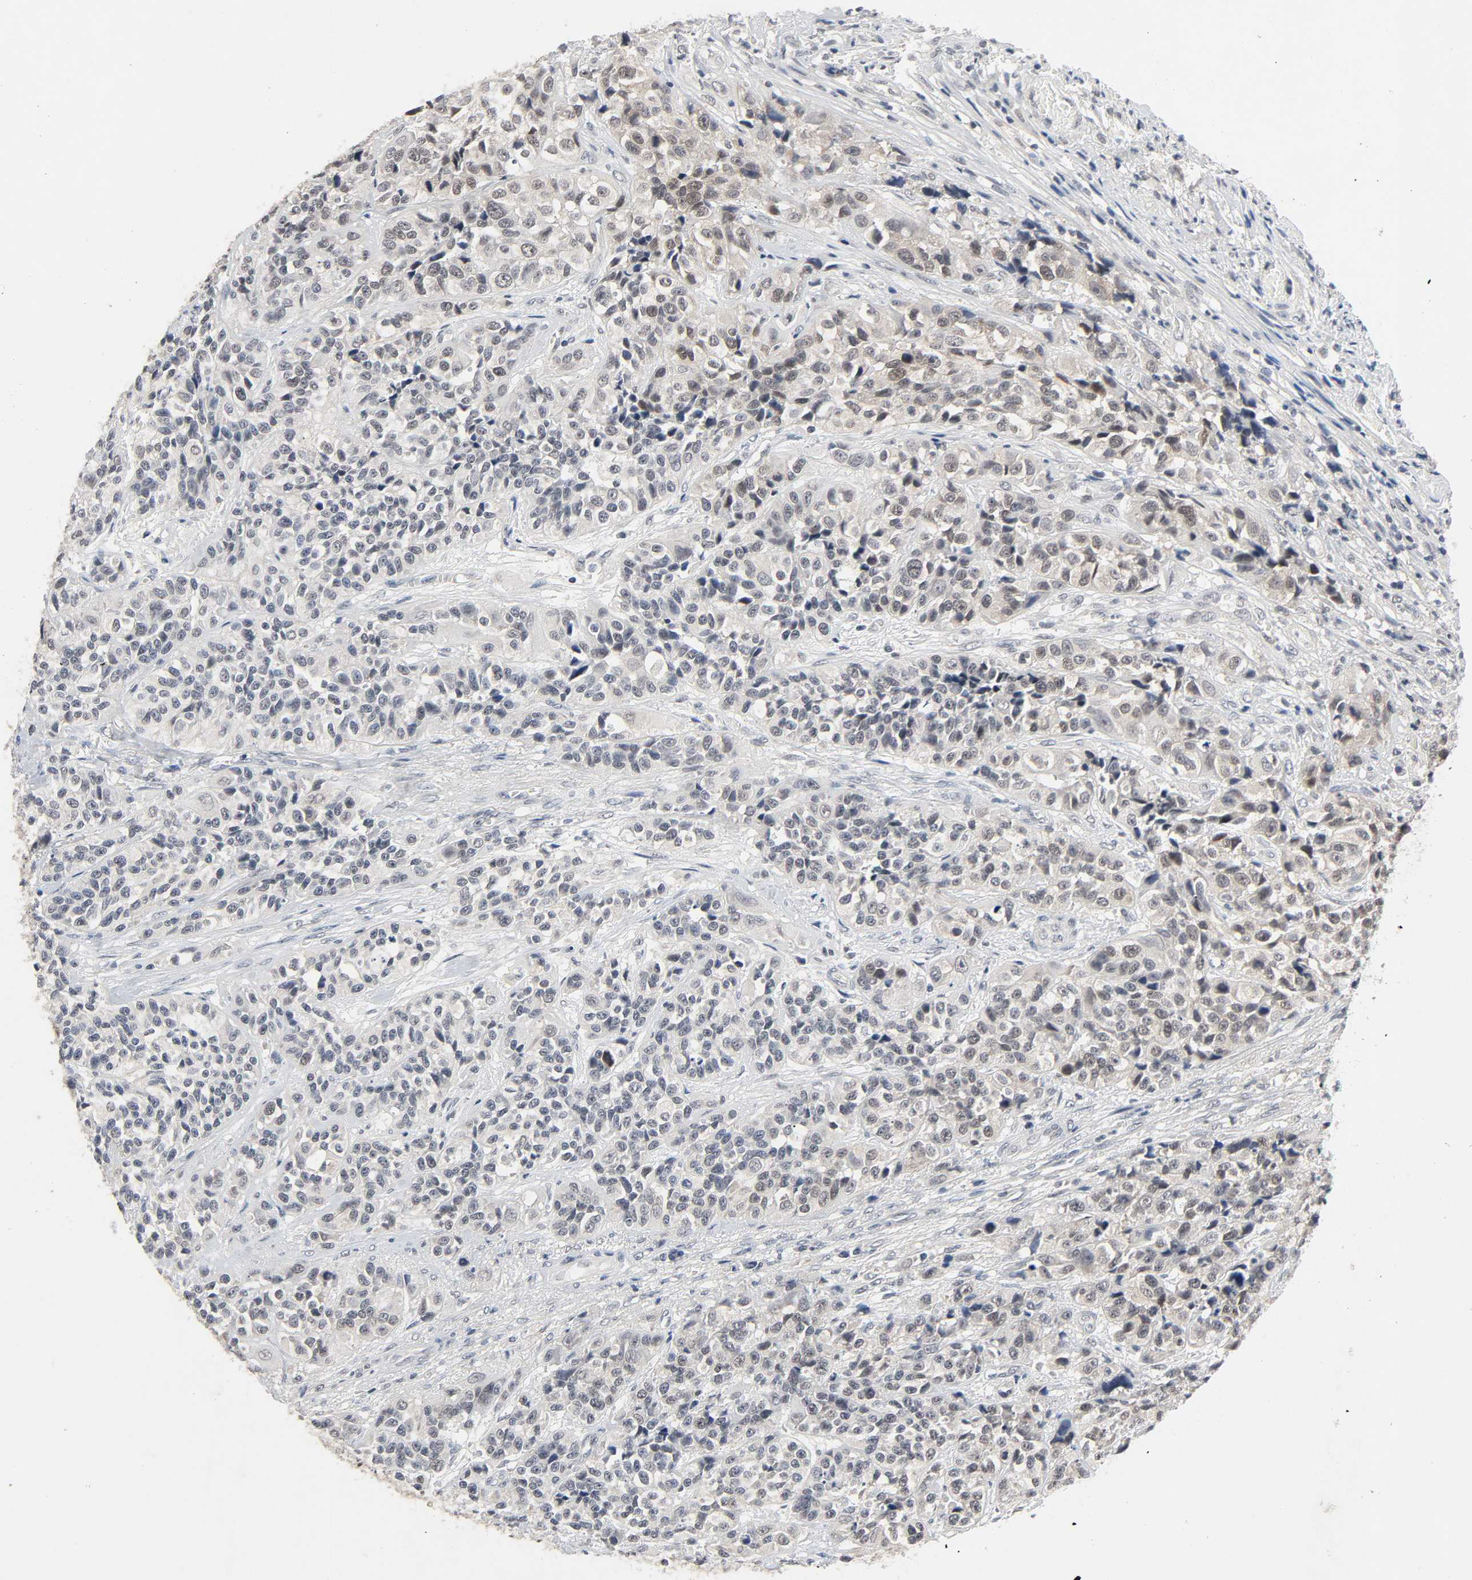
{"staining": {"intensity": "weak", "quantity": "<25%", "location": "cytoplasmic/membranous,nuclear"}, "tissue": "urothelial cancer", "cell_type": "Tumor cells", "image_type": "cancer", "snomed": [{"axis": "morphology", "description": "Urothelial carcinoma, High grade"}, {"axis": "topography", "description": "Urinary bladder"}], "caption": "IHC image of neoplastic tissue: urothelial carcinoma (high-grade) stained with DAB (3,3'-diaminobenzidine) shows no significant protein staining in tumor cells.", "gene": "MAPKAPK5", "patient": {"sex": "female", "age": 81}}